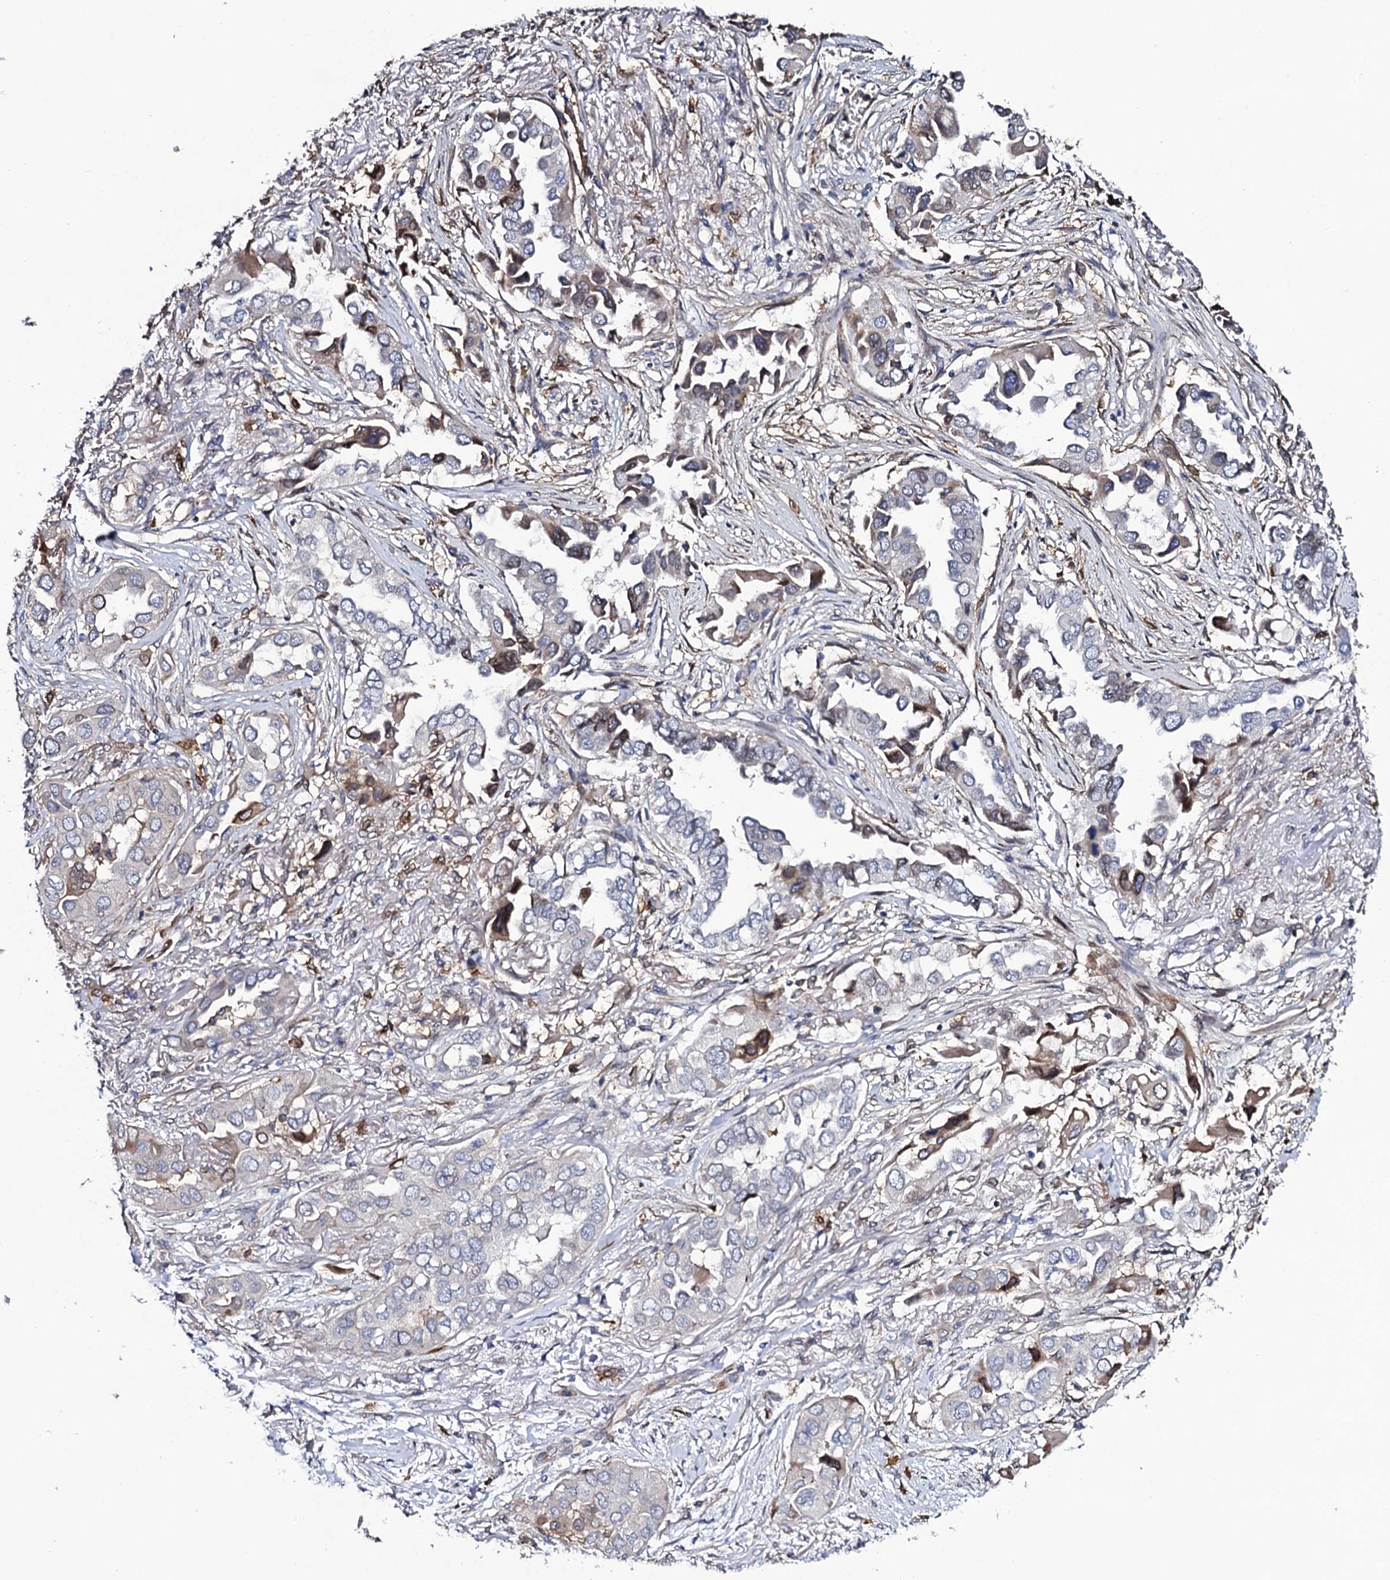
{"staining": {"intensity": "moderate", "quantity": "<25%", "location": "cytoplasmic/membranous"}, "tissue": "lung cancer", "cell_type": "Tumor cells", "image_type": "cancer", "snomed": [{"axis": "morphology", "description": "Adenocarcinoma, NOS"}, {"axis": "topography", "description": "Lung"}], "caption": "Approximately <25% of tumor cells in human lung adenocarcinoma exhibit moderate cytoplasmic/membranous protein expression as visualized by brown immunohistochemical staining.", "gene": "TTC23", "patient": {"sex": "female", "age": 76}}